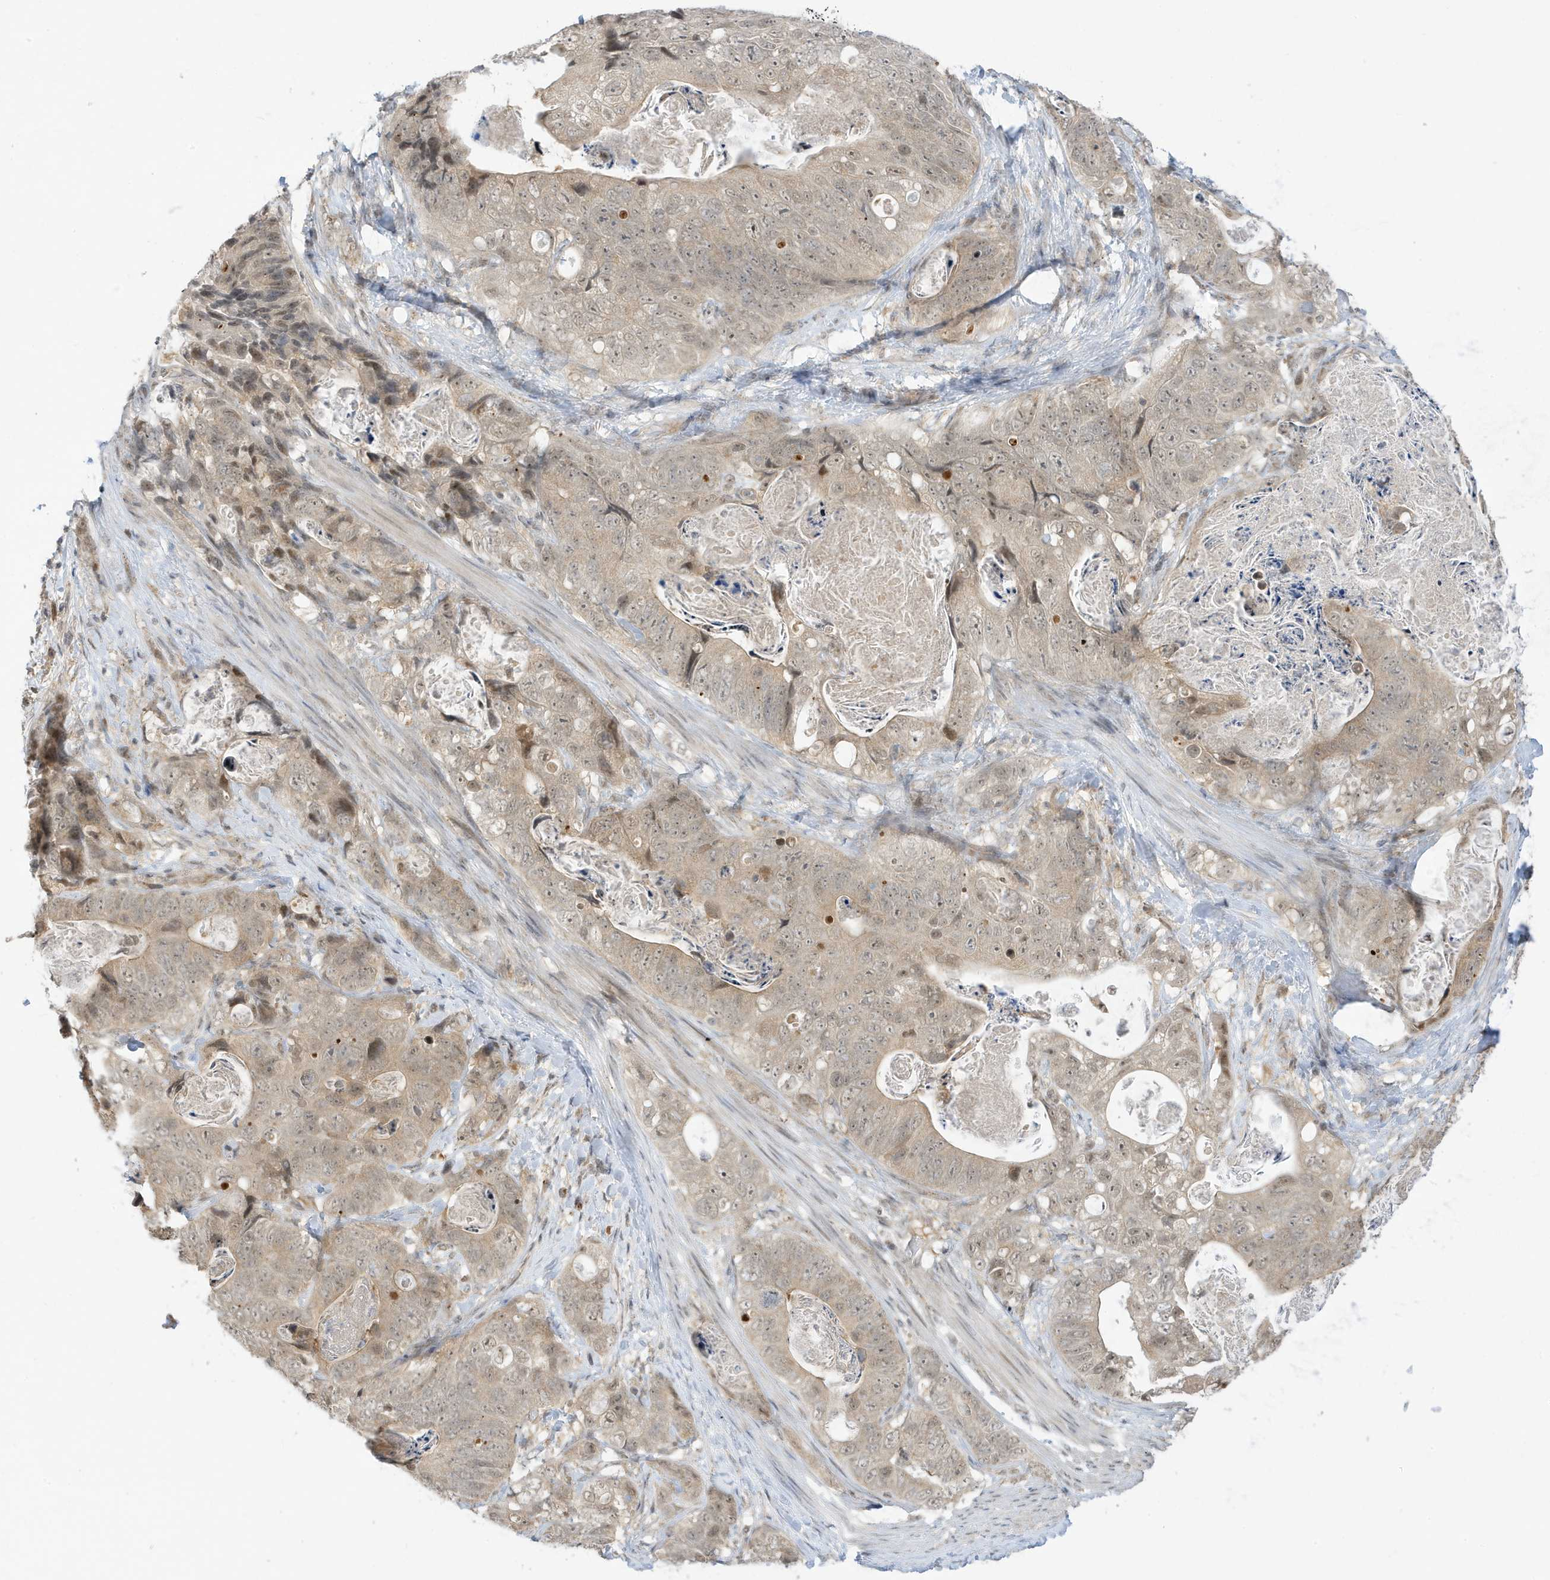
{"staining": {"intensity": "weak", "quantity": ">75%", "location": "cytoplasmic/membranous,nuclear"}, "tissue": "stomach cancer", "cell_type": "Tumor cells", "image_type": "cancer", "snomed": [{"axis": "morphology", "description": "Normal tissue, NOS"}, {"axis": "morphology", "description": "Adenocarcinoma, NOS"}, {"axis": "topography", "description": "Stomach"}], "caption": "The histopathology image shows immunohistochemical staining of stomach adenocarcinoma. There is weak cytoplasmic/membranous and nuclear staining is appreciated in about >75% of tumor cells.", "gene": "TAB3", "patient": {"sex": "female", "age": 89}}